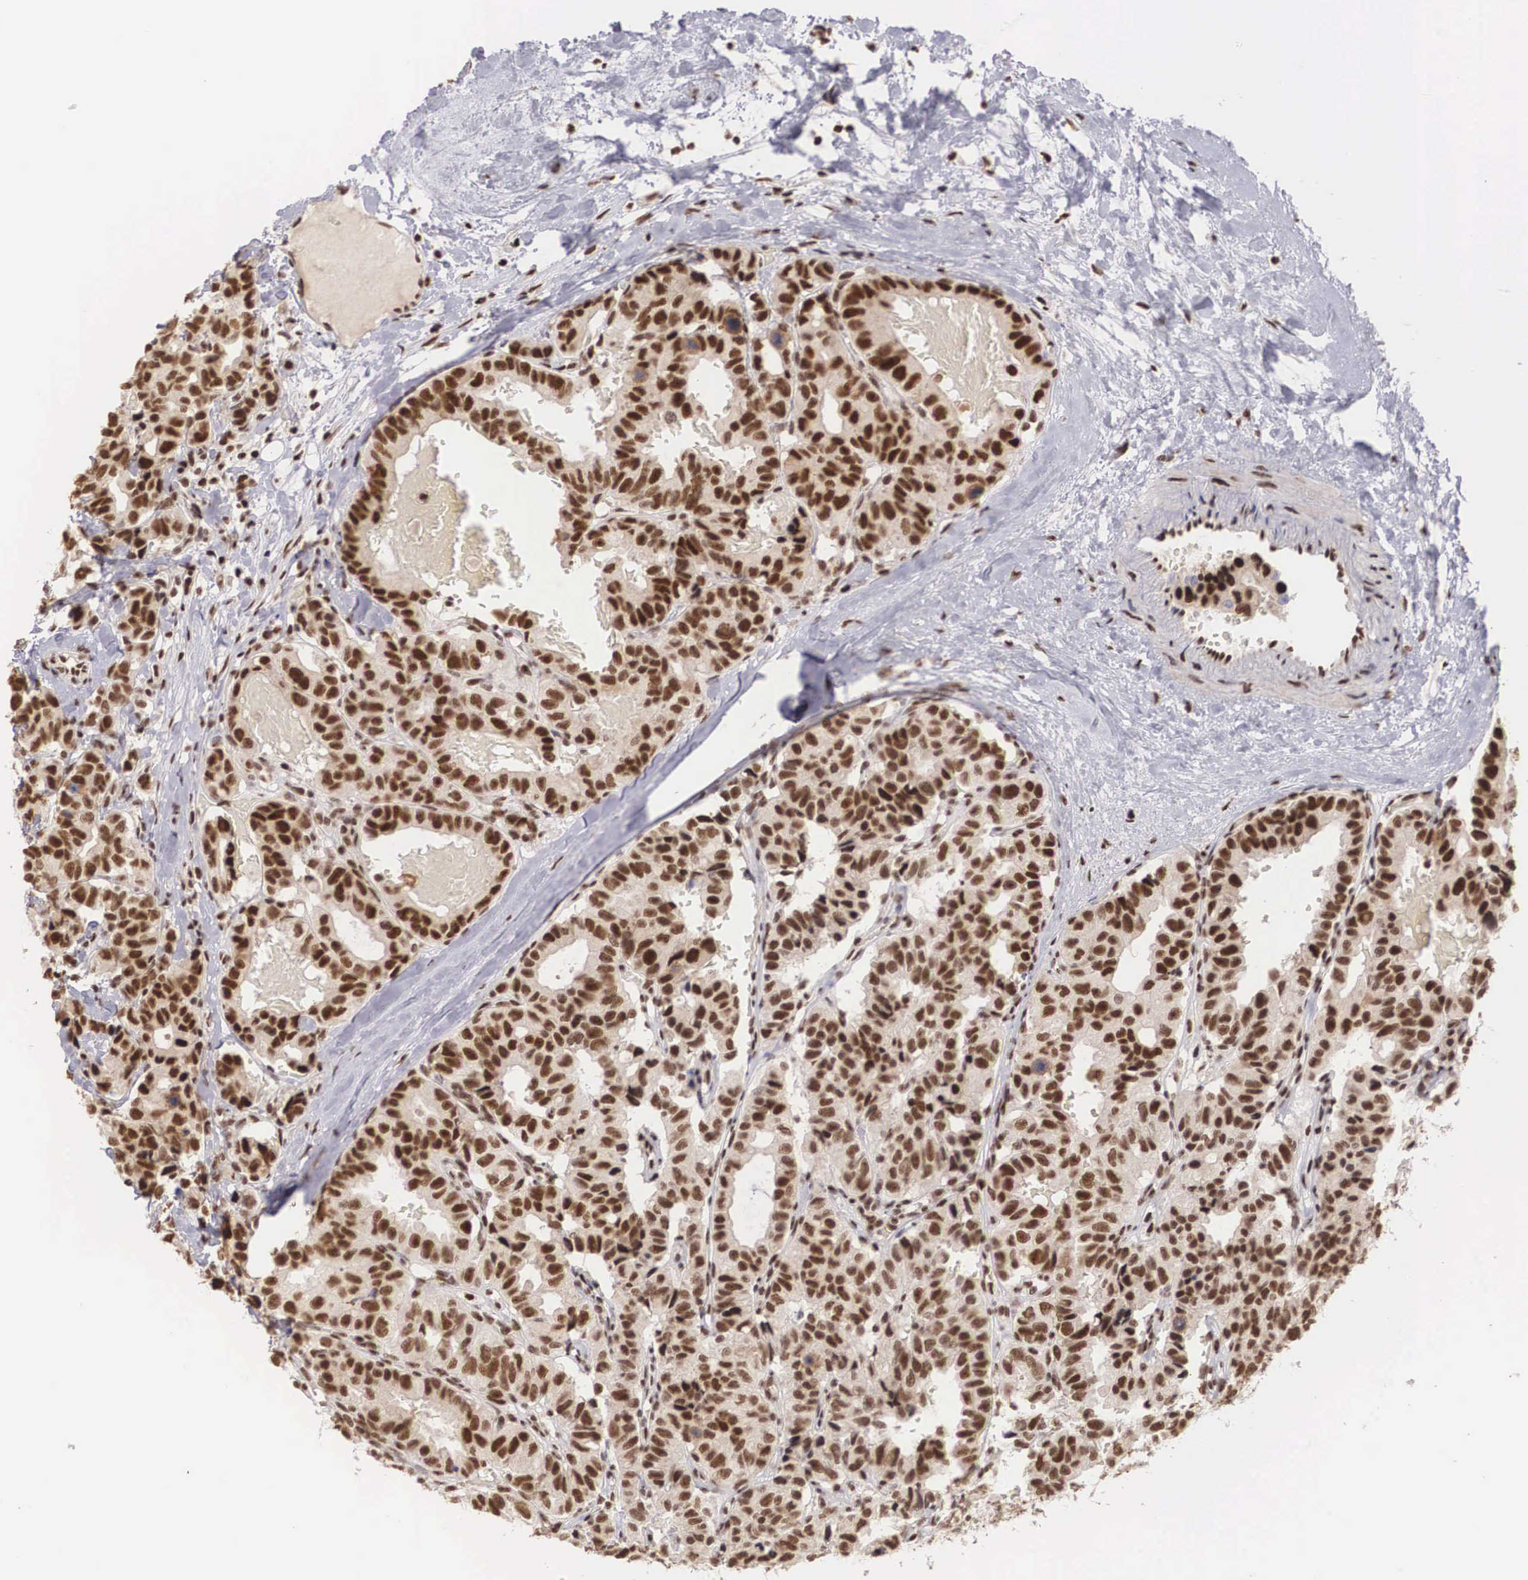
{"staining": {"intensity": "strong", "quantity": ">75%", "location": "nuclear"}, "tissue": "breast cancer", "cell_type": "Tumor cells", "image_type": "cancer", "snomed": [{"axis": "morphology", "description": "Duct carcinoma"}, {"axis": "topography", "description": "Breast"}], "caption": "Immunohistochemistry of breast cancer demonstrates high levels of strong nuclear expression in approximately >75% of tumor cells.", "gene": "HTATSF1", "patient": {"sex": "female", "age": 69}}